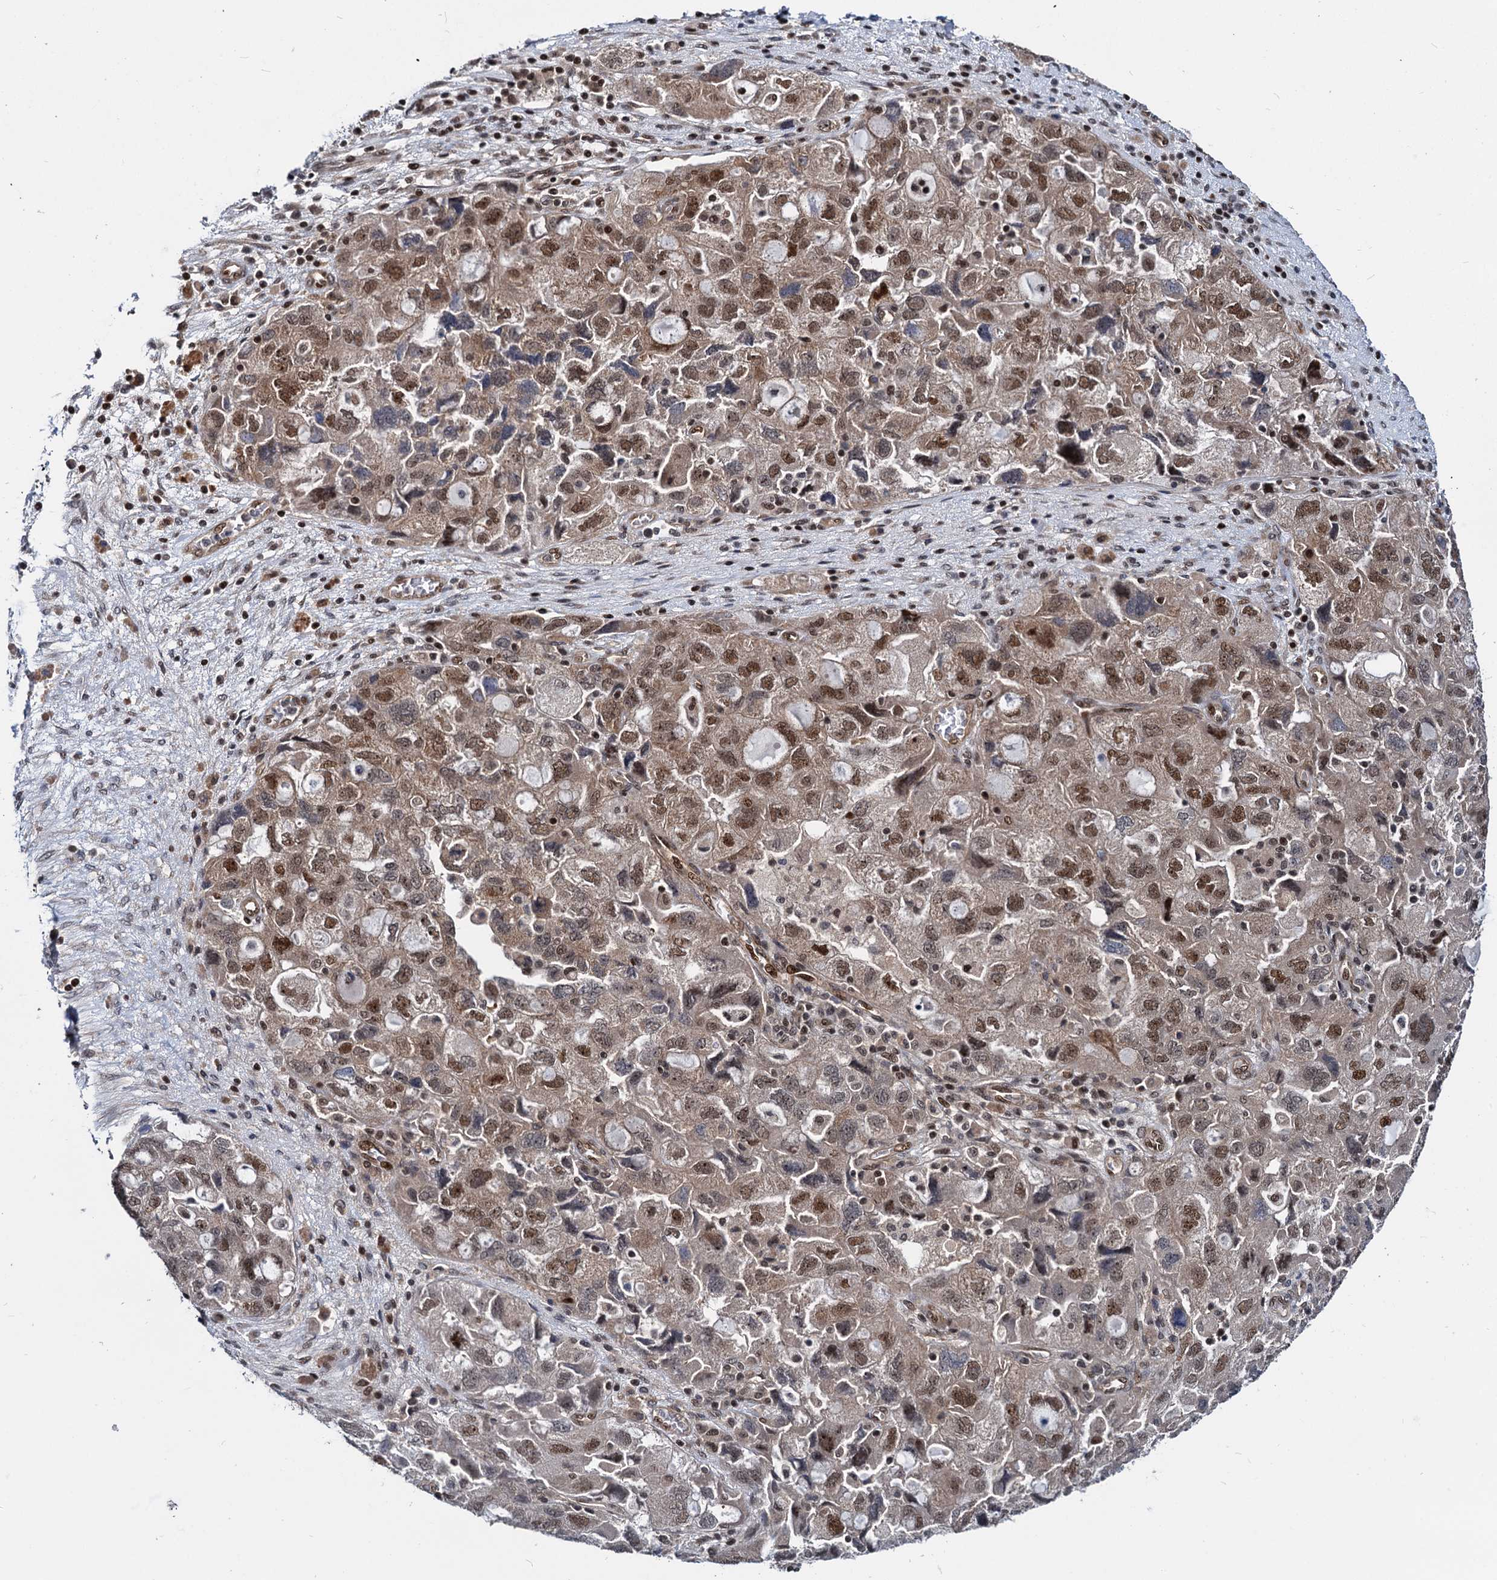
{"staining": {"intensity": "moderate", "quantity": ">75%", "location": "nuclear"}, "tissue": "ovarian cancer", "cell_type": "Tumor cells", "image_type": "cancer", "snomed": [{"axis": "morphology", "description": "Carcinoma, NOS"}, {"axis": "morphology", "description": "Cystadenocarcinoma, serous, NOS"}, {"axis": "topography", "description": "Ovary"}], "caption": "This micrograph demonstrates immunohistochemistry (IHC) staining of human serous cystadenocarcinoma (ovarian), with medium moderate nuclear staining in approximately >75% of tumor cells.", "gene": "UBLCP1", "patient": {"sex": "female", "age": 69}}